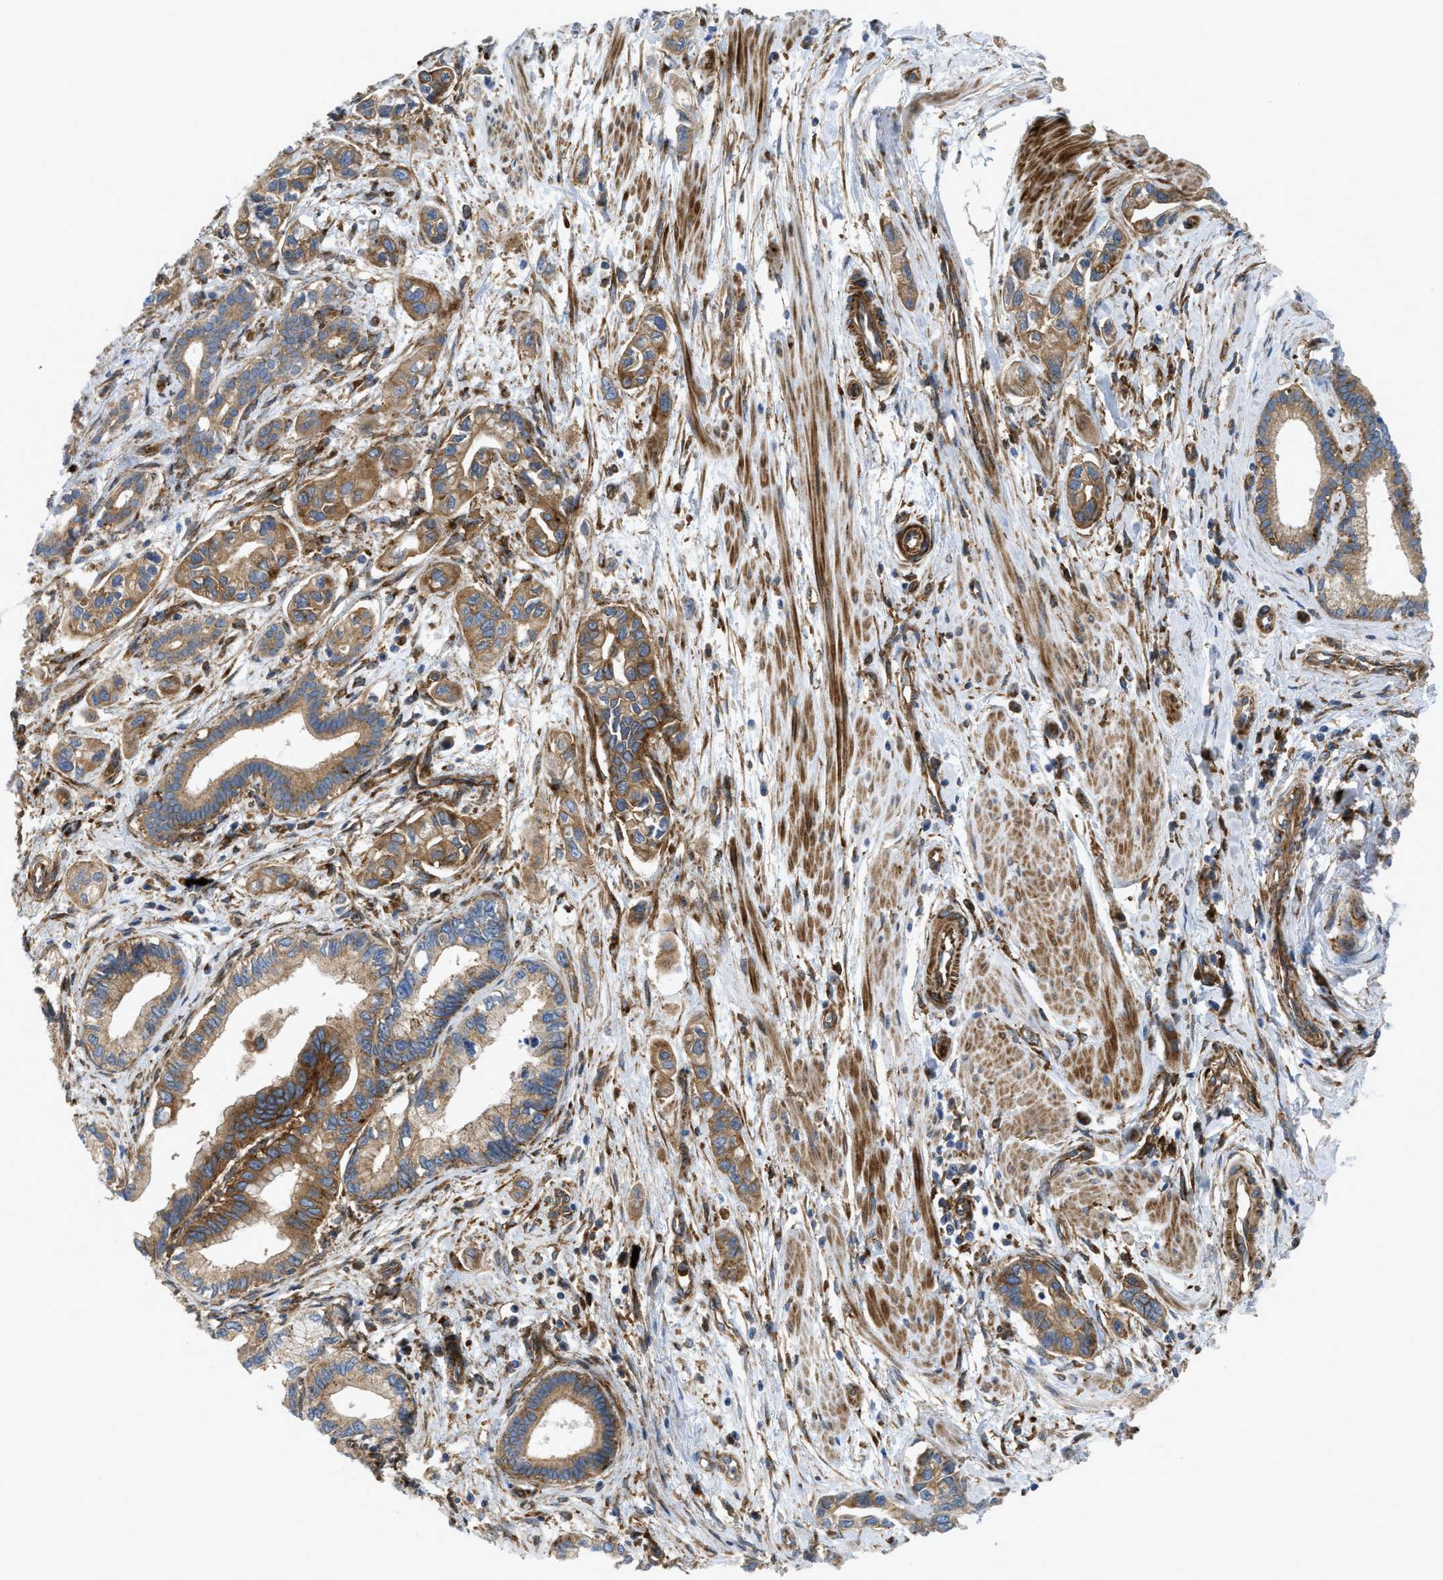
{"staining": {"intensity": "moderate", "quantity": ">75%", "location": "cytoplasmic/membranous"}, "tissue": "pancreatic cancer", "cell_type": "Tumor cells", "image_type": "cancer", "snomed": [{"axis": "morphology", "description": "Adenocarcinoma, NOS"}, {"axis": "topography", "description": "Pancreas"}], "caption": "Human adenocarcinoma (pancreatic) stained with a brown dye reveals moderate cytoplasmic/membranous positive staining in about >75% of tumor cells.", "gene": "PICALM", "patient": {"sex": "male", "age": 74}}